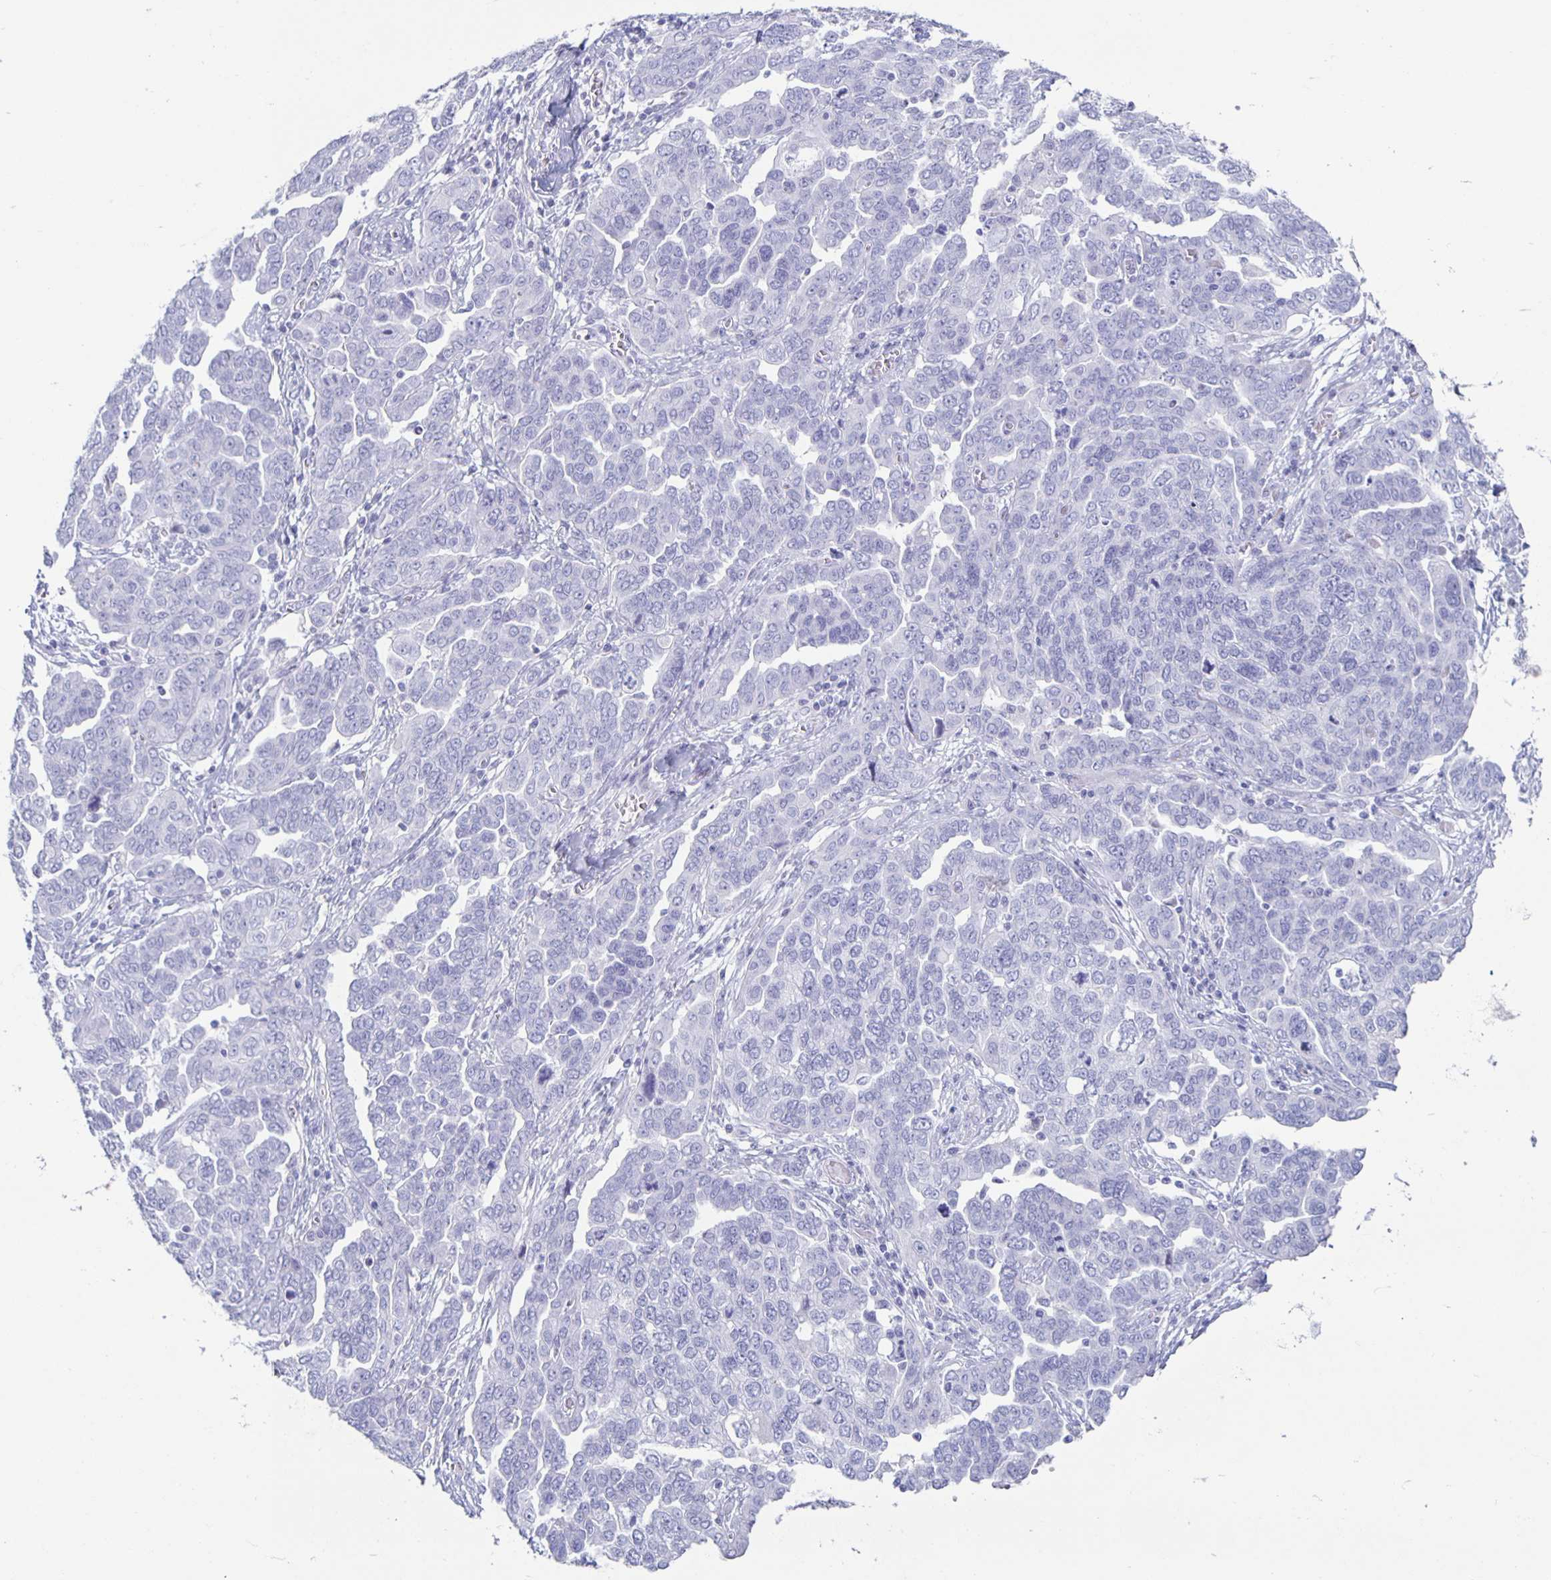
{"staining": {"intensity": "negative", "quantity": "none", "location": "none"}, "tissue": "ovarian cancer", "cell_type": "Tumor cells", "image_type": "cancer", "snomed": [{"axis": "morphology", "description": "Cystadenocarcinoma, serous, NOS"}, {"axis": "topography", "description": "Ovary"}], "caption": "This is an immunohistochemistry histopathology image of human ovarian cancer (serous cystadenocarcinoma). There is no staining in tumor cells.", "gene": "CT45A5", "patient": {"sex": "female", "age": 59}}